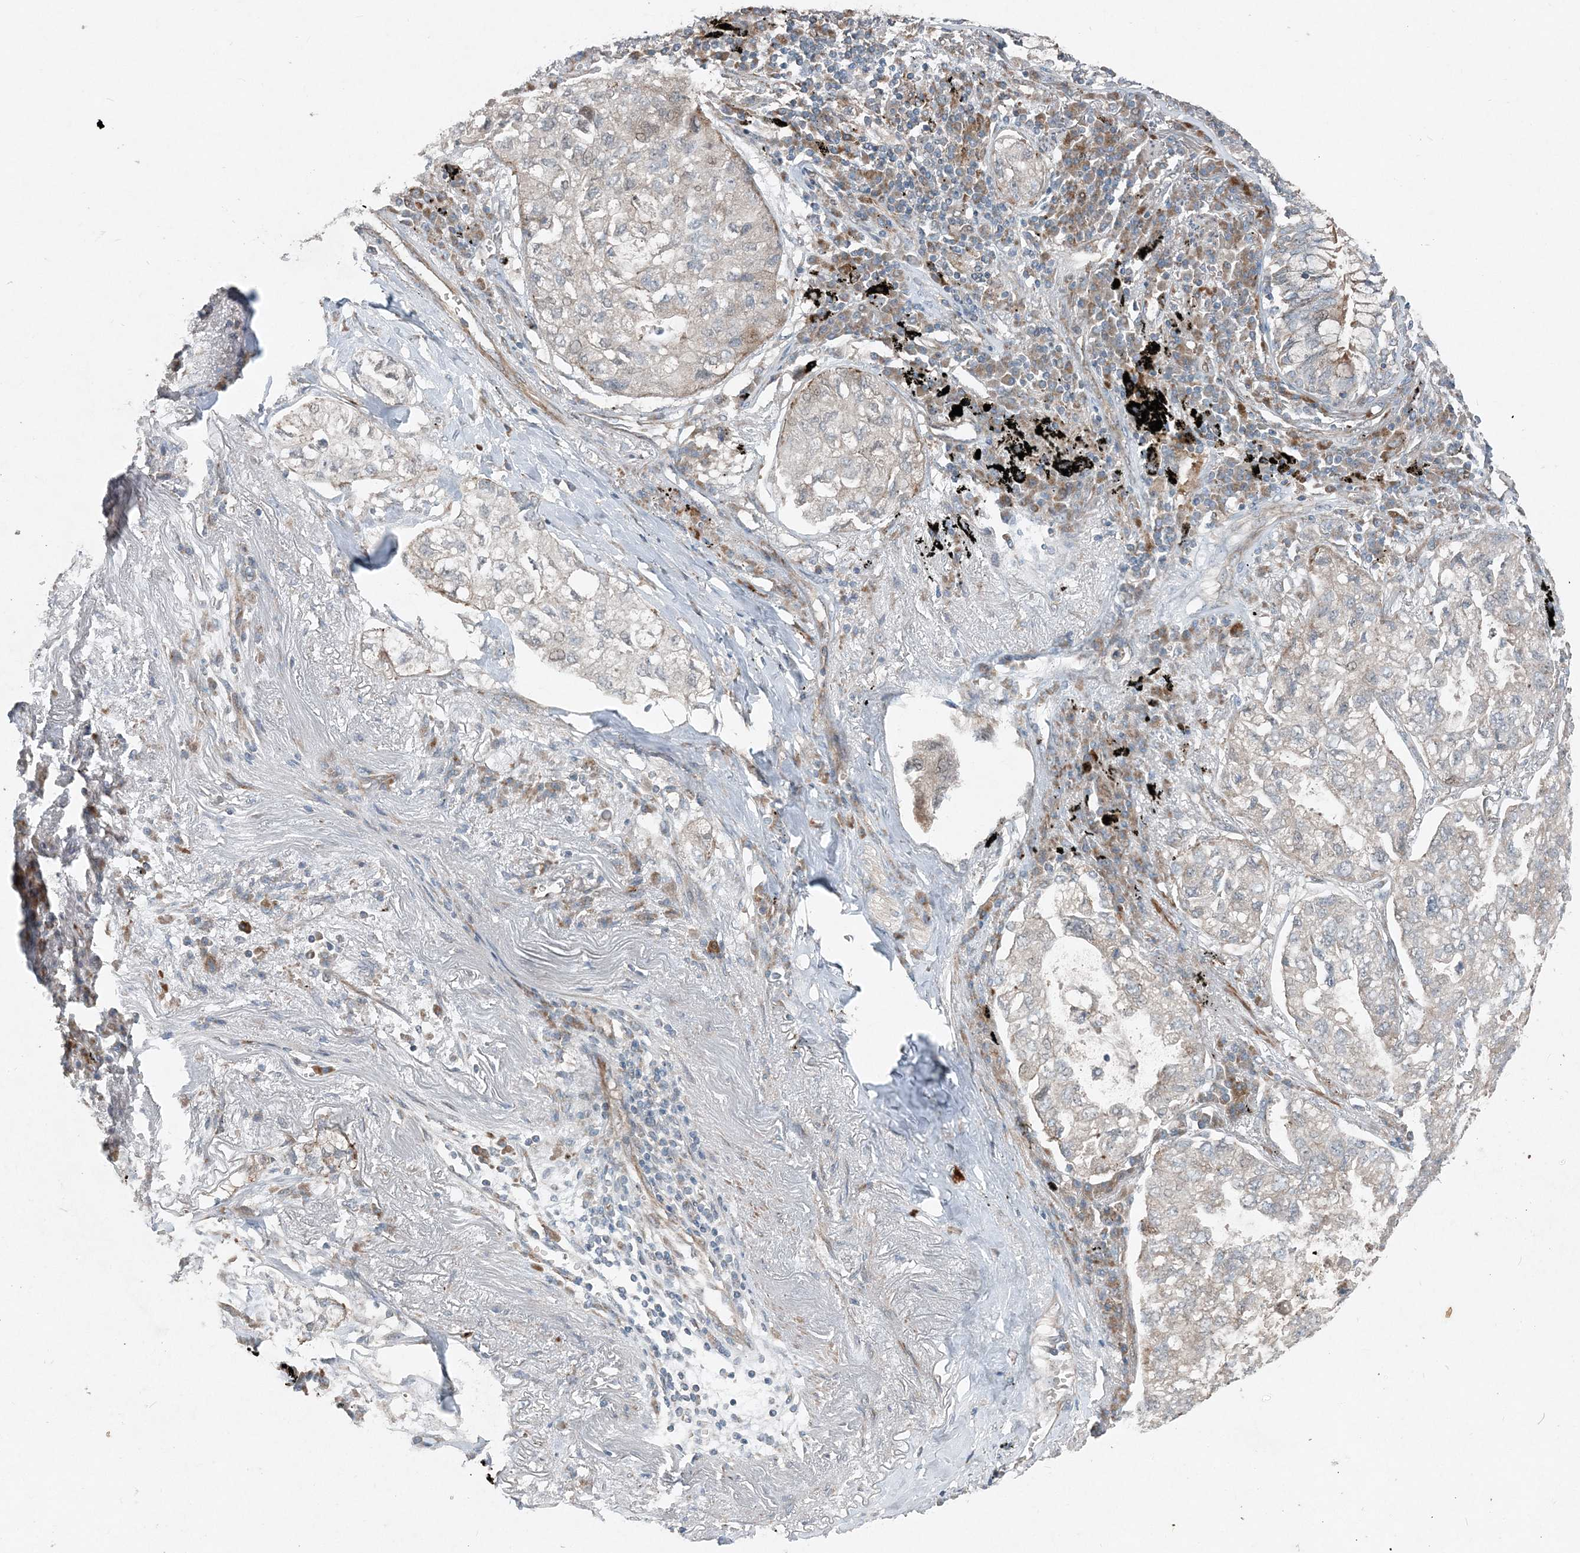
{"staining": {"intensity": "weak", "quantity": "<25%", "location": "cytoplasmic/membranous"}, "tissue": "lung cancer", "cell_type": "Tumor cells", "image_type": "cancer", "snomed": [{"axis": "morphology", "description": "Adenocarcinoma, NOS"}, {"axis": "topography", "description": "Lung"}], "caption": "Micrograph shows no protein expression in tumor cells of lung adenocarcinoma tissue.", "gene": "INTU", "patient": {"sex": "male", "age": 65}}